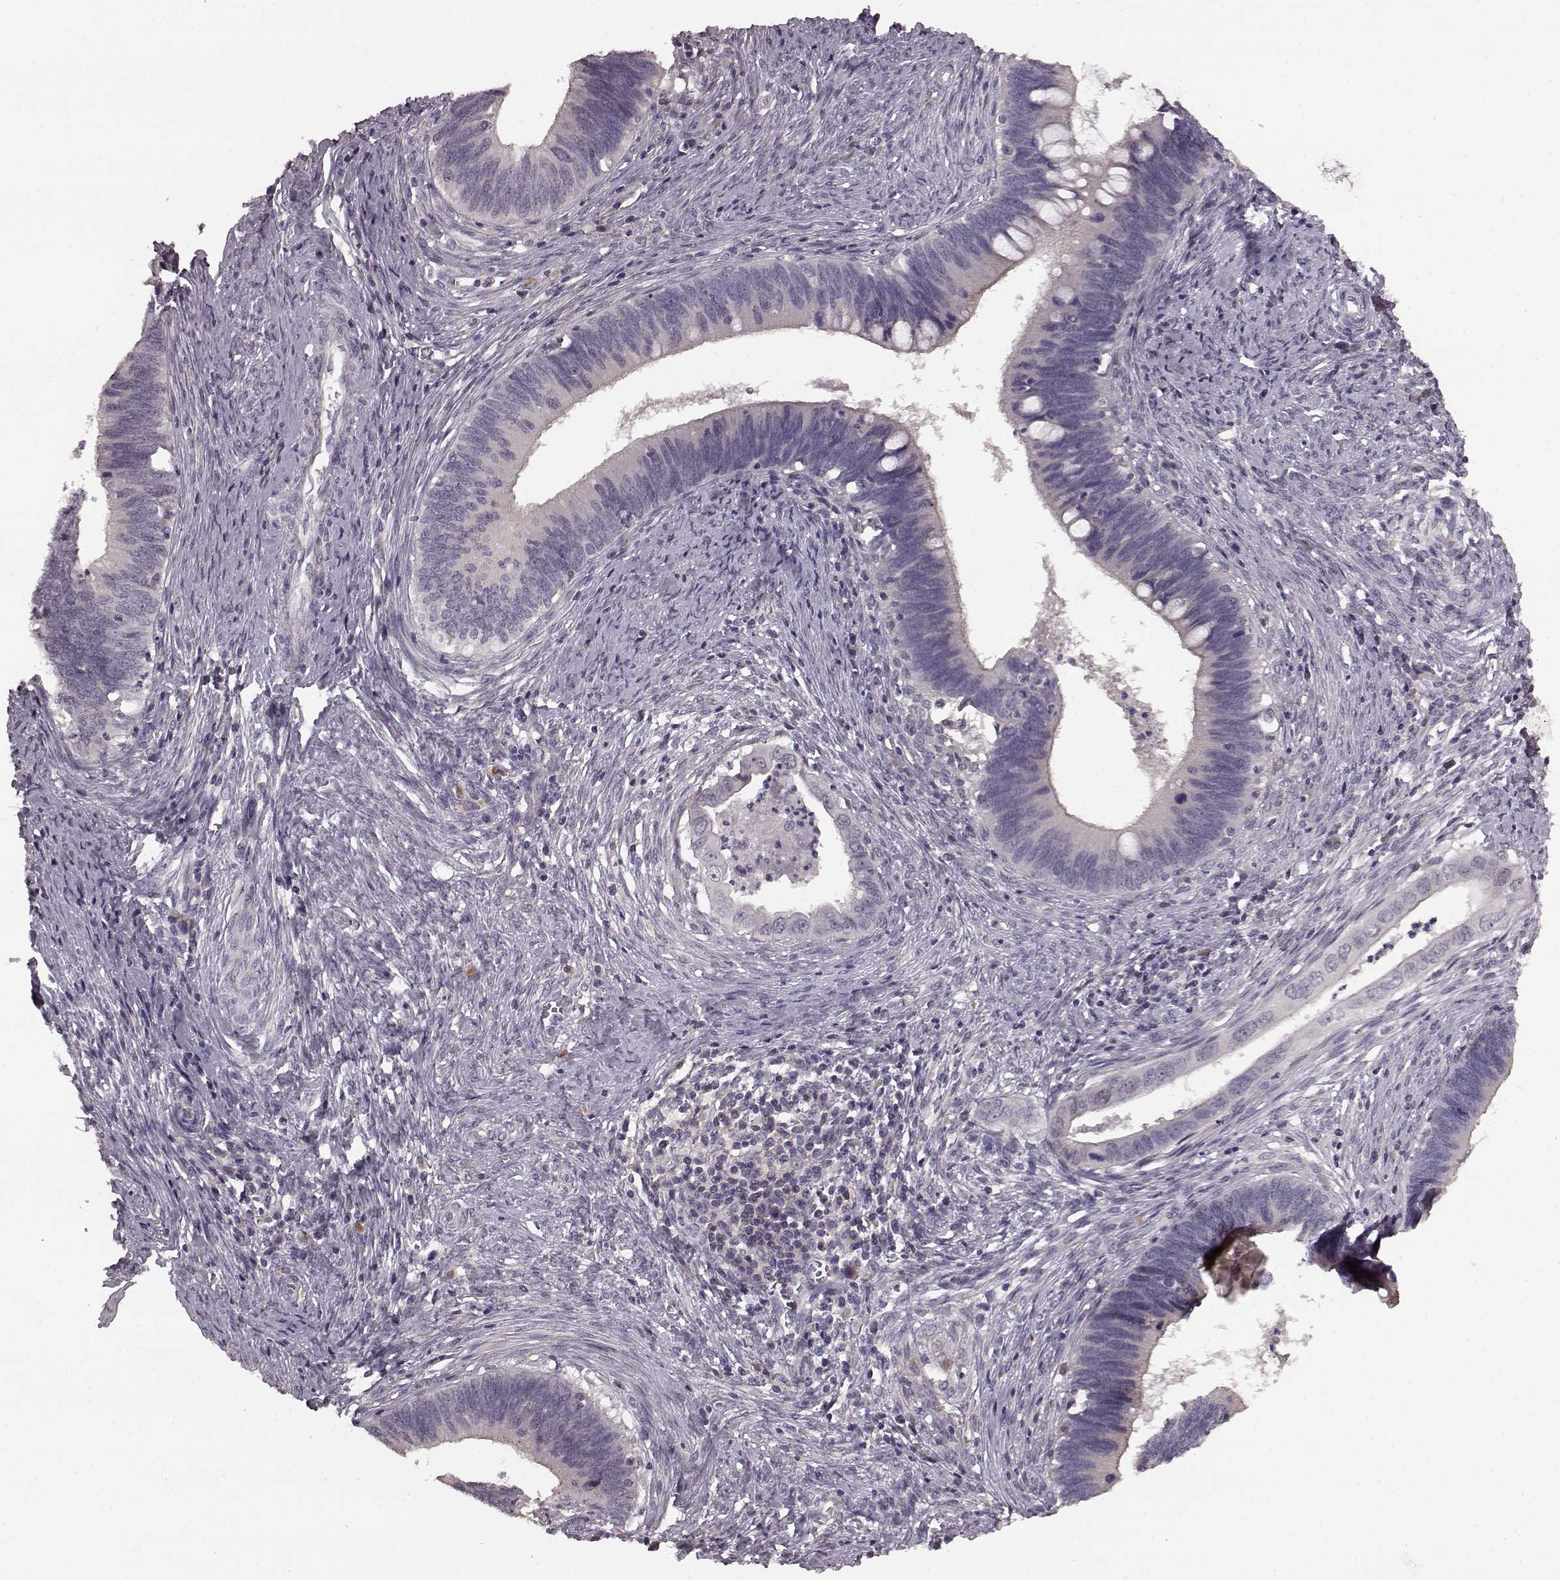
{"staining": {"intensity": "negative", "quantity": "none", "location": "none"}, "tissue": "cervical cancer", "cell_type": "Tumor cells", "image_type": "cancer", "snomed": [{"axis": "morphology", "description": "Adenocarcinoma, NOS"}, {"axis": "topography", "description": "Cervix"}], "caption": "Image shows no significant protein expression in tumor cells of cervical cancer. (DAB immunohistochemistry visualized using brightfield microscopy, high magnification).", "gene": "SLC52A3", "patient": {"sex": "female", "age": 42}}